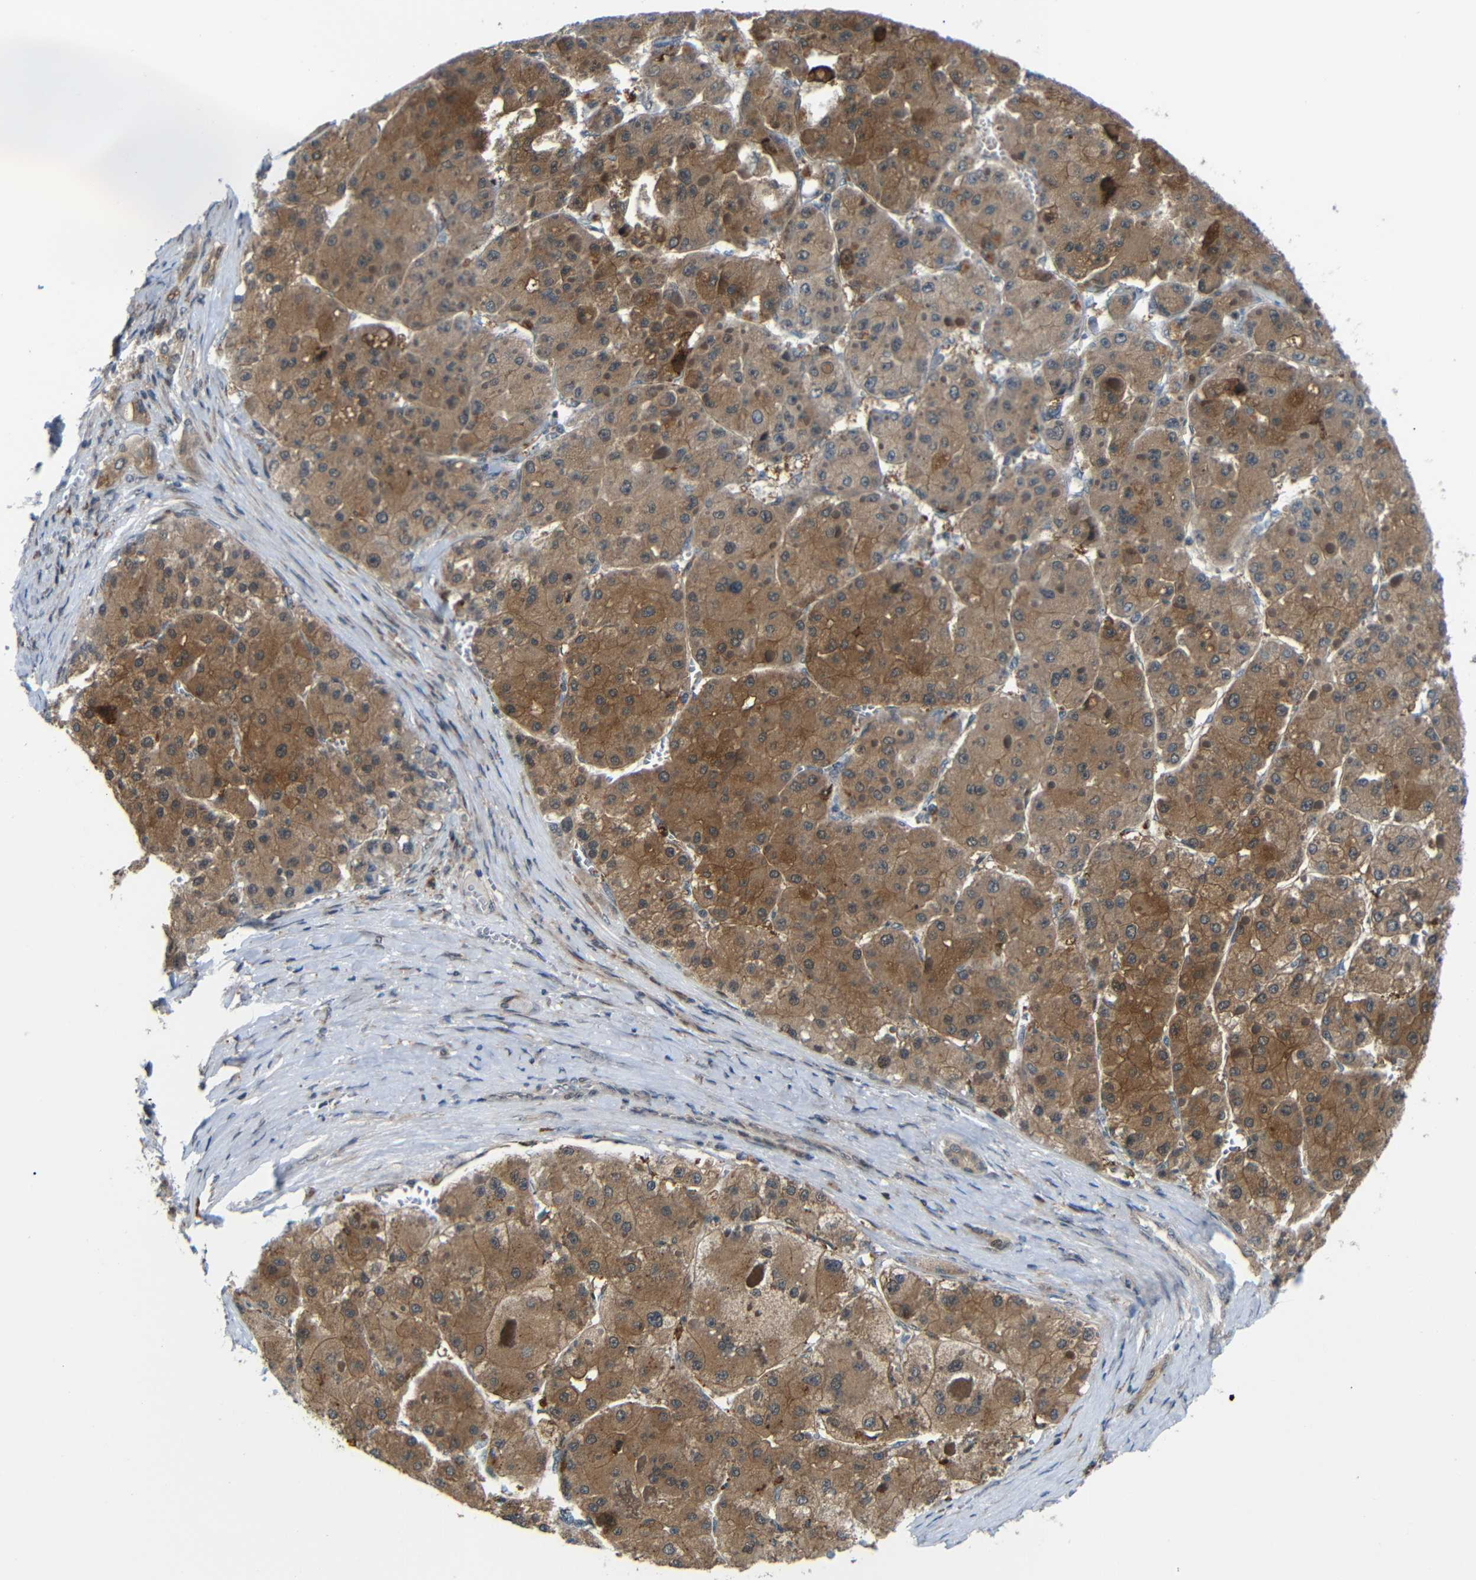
{"staining": {"intensity": "moderate", "quantity": ">75%", "location": "cytoplasmic/membranous"}, "tissue": "liver cancer", "cell_type": "Tumor cells", "image_type": "cancer", "snomed": [{"axis": "morphology", "description": "Carcinoma, Hepatocellular, NOS"}, {"axis": "topography", "description": "Liver"}], "caption": "Liver cancer (hepatocellular carcinoma) stained for a protein (brown) shows moderate cytoplasmic/membranous positive positivity in approximately >75% of tumor cells.", "gene": "SYDE1", "patient": {"sex": "female", "age": 73}}